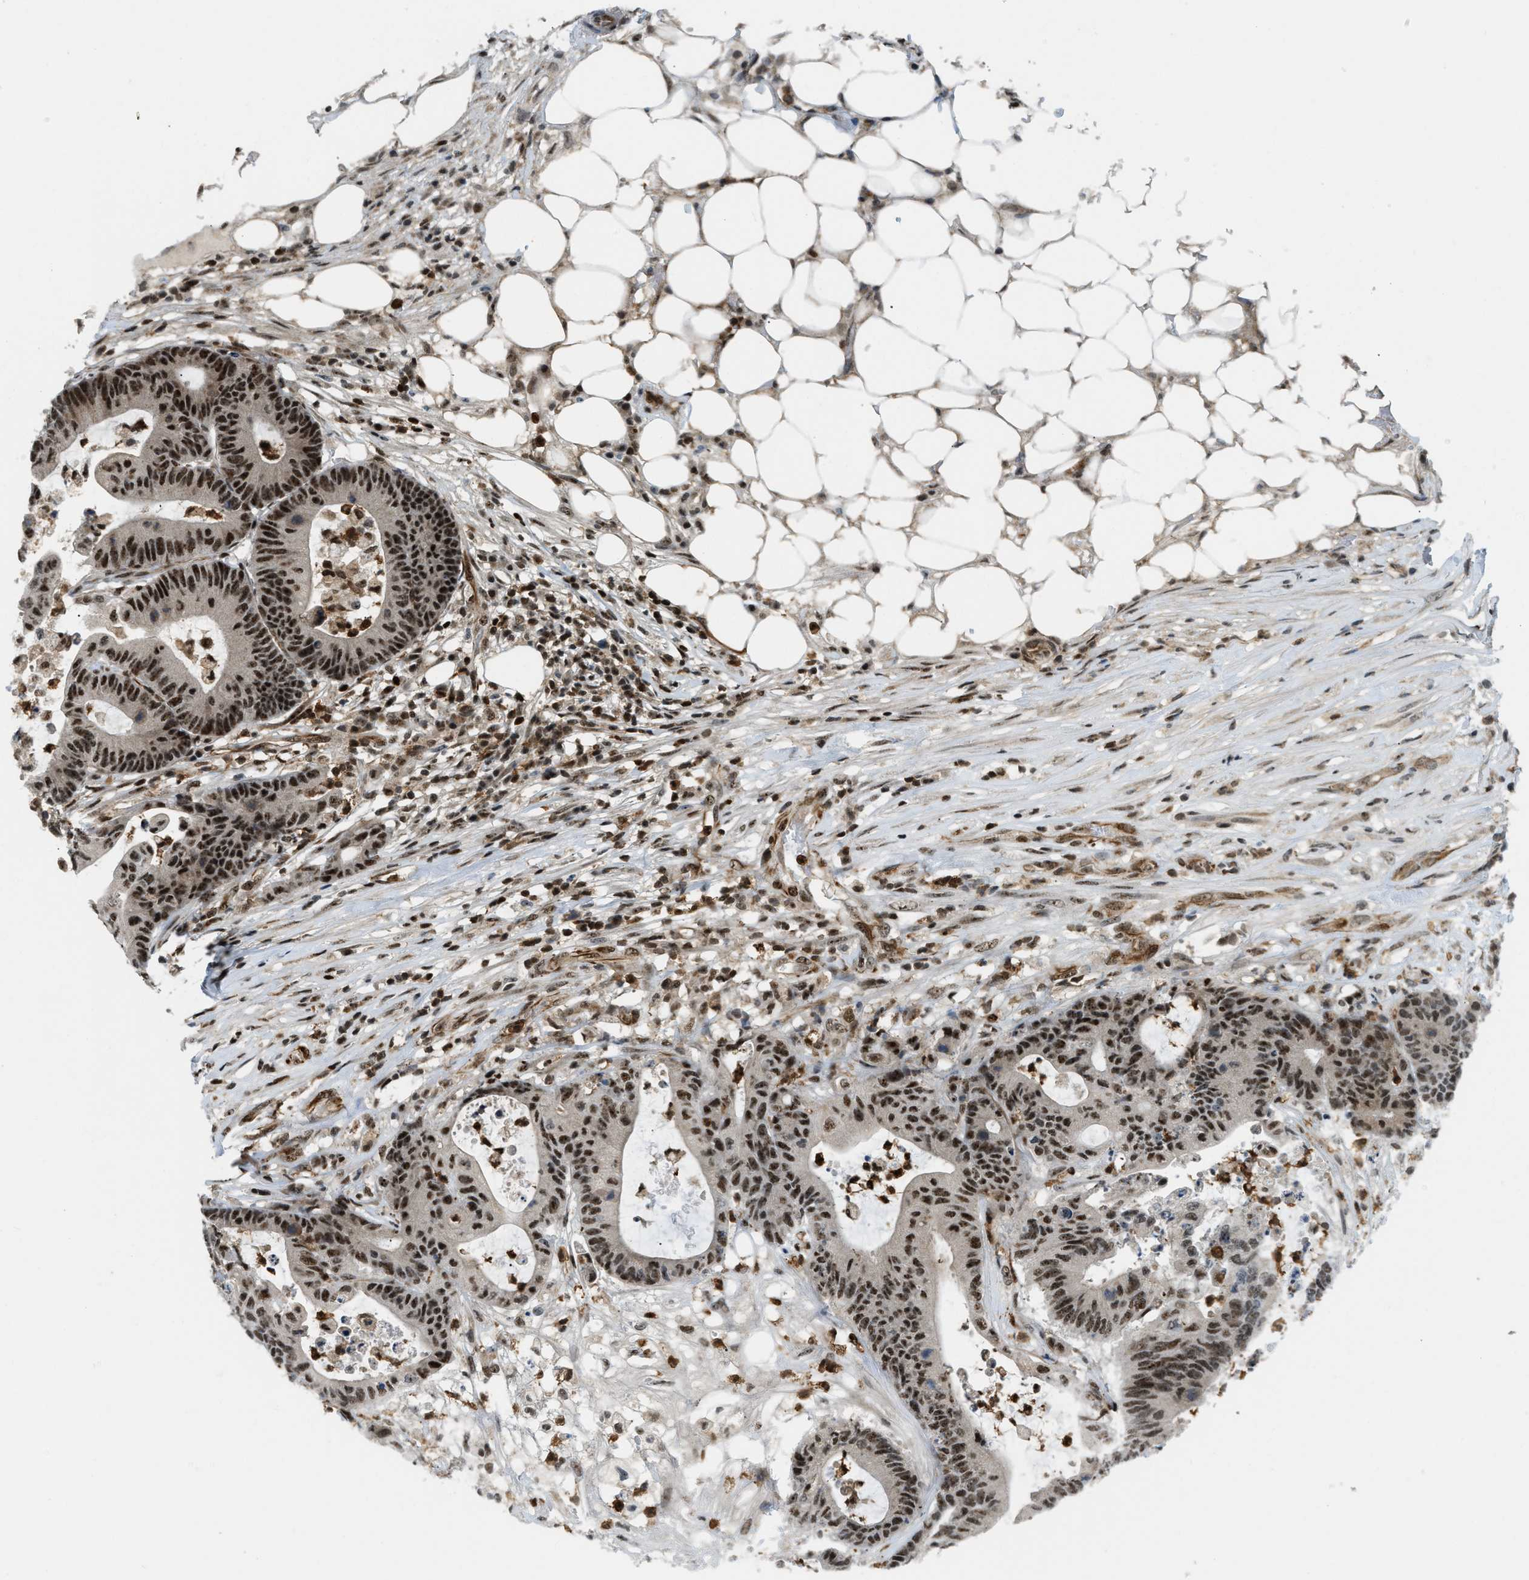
{"staining": {"intensity": "strong", "quantity": ">75%", "location": "nuclear"}, "tissue": "colorectal cancer", "cell_type": "Tumor cells", "image_type": "cancer", "snomed": [{"axis": "morphology", "description": "Adenocarcinoma, NOS"}, {"axis": "topography", "description": "Colon"}], "caption": "High-power microscopy captured an immunohistochemistry (IHC) image of colorectal cancer (adenocarcinoma), revealing strong nuclear staining in approximately >75% of tumor cells.", "gene": "E2F1", "patient": {"sex": "female", "age": 84}}